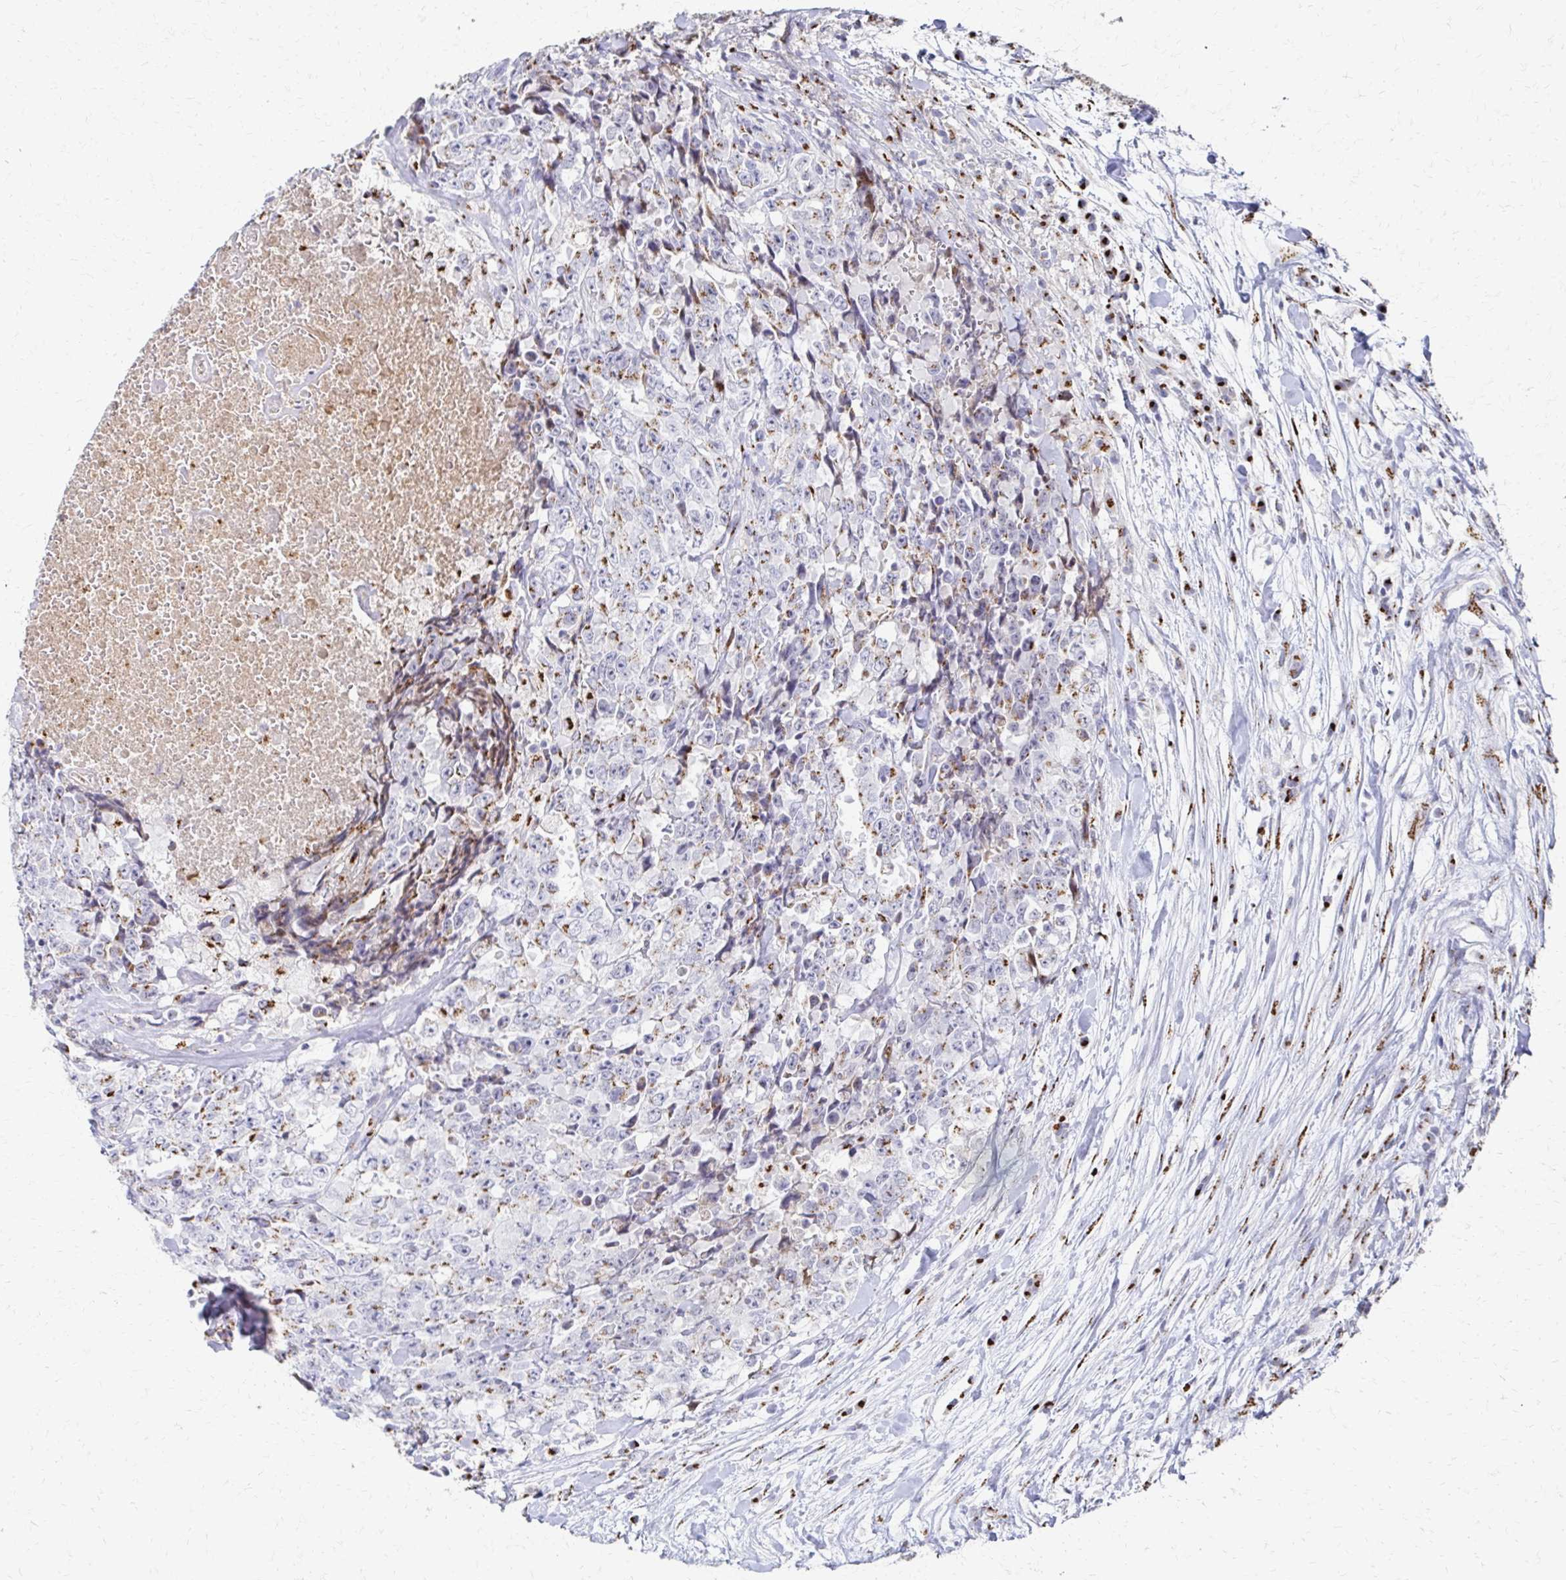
{"staining": {"intensity": "moderate", "quantity": "<25%", "location": "cytoplasmic/membranous"}, "tissue": "testis cancer", "cell_type": "Tumor cells", "image_type": "cancer", "snomed": [{"axis": "morphology", "description": "Carcinoma, Embryonal, NOS"}, {"axis": "topography", "description": "Testis"}], "caption": "Immunohistochemical staining of testis embryonal carcinoma shows moderate cytoplasmic/membranous protein expression in about <25% of tumor cells. The staining was performed using DAB (3,3'-diaminobenzidine) to visualize the protein expression in brown, while the nuclei were stained in blue with hematoxylin (Magnification: 20x).", "gene": "TM9SF1", "patient": {"sex": "male", "age": 24}}